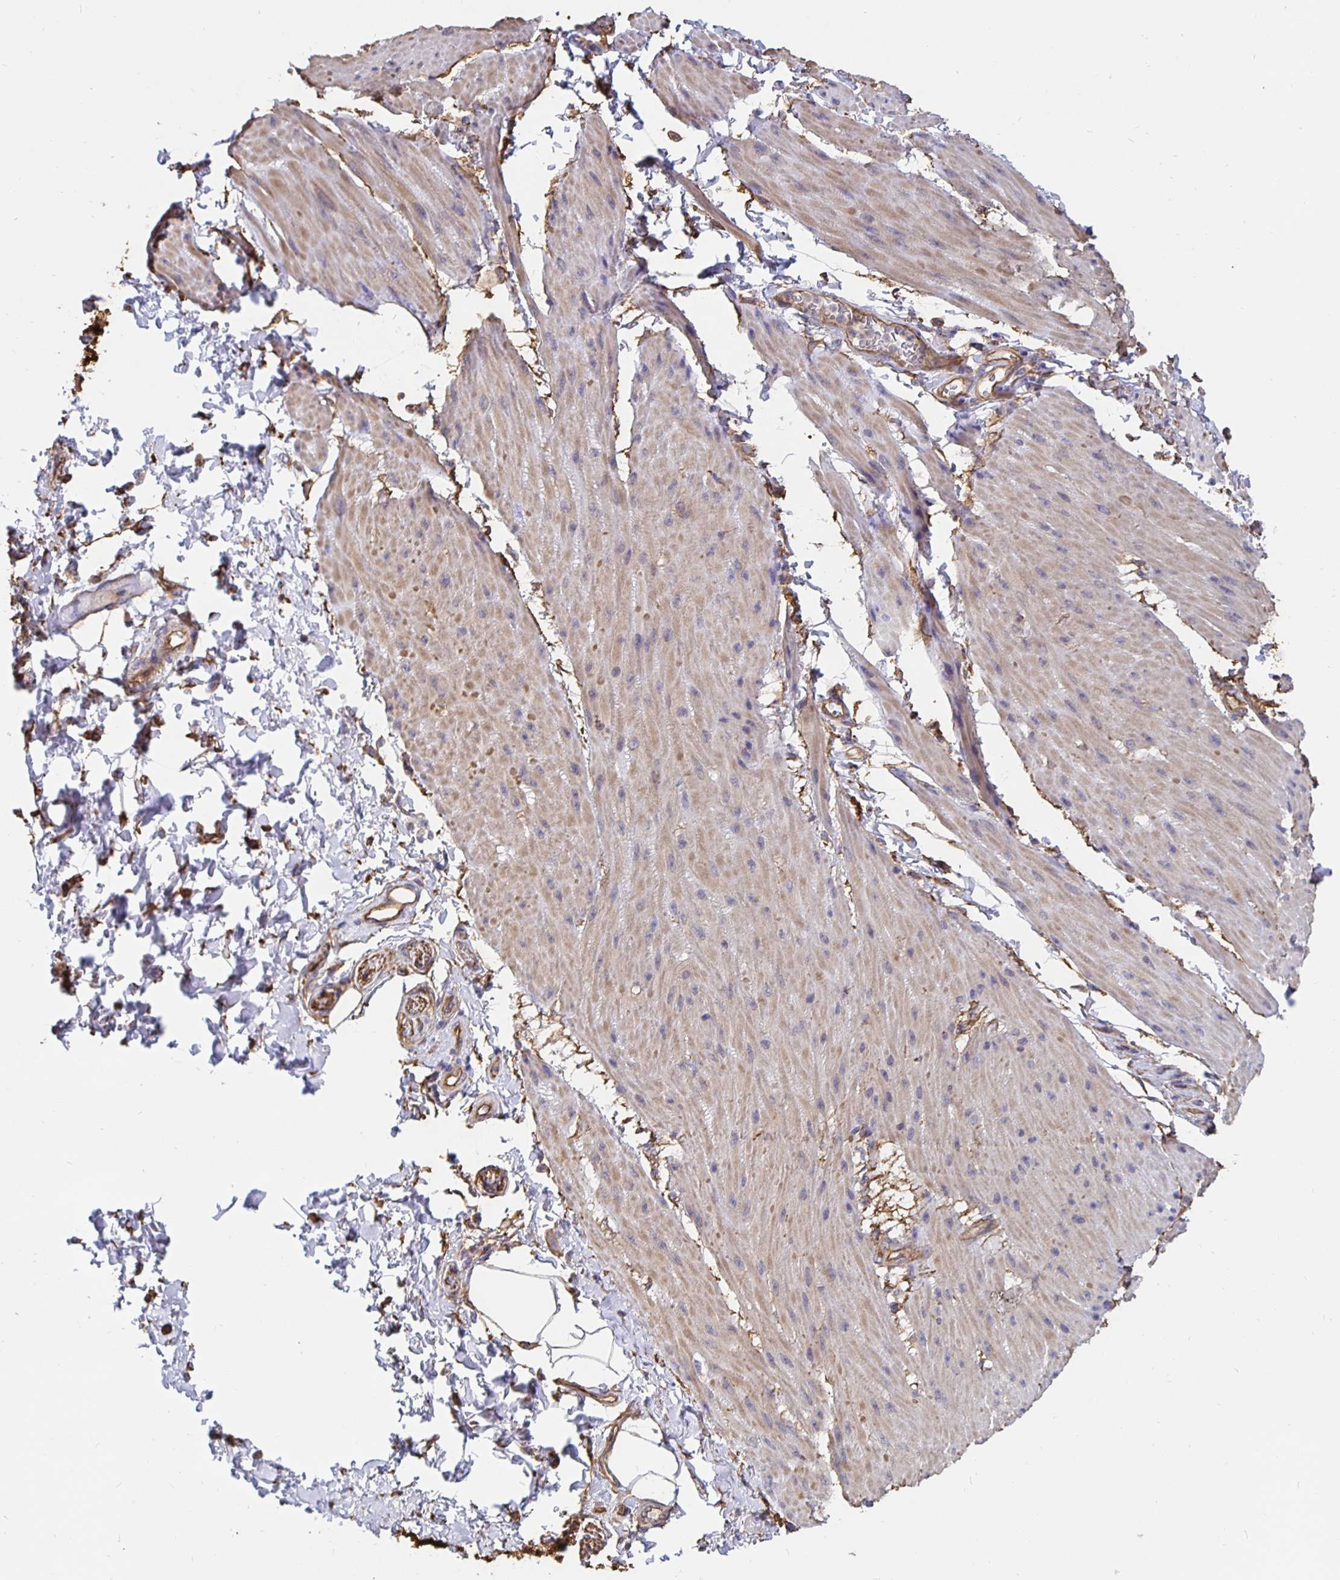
{"staining": {"intensity": "moderate", "quantity": "25%-75%", "location": "cytoplasmic/membranous"}, "tissue": "adipose tissue", "cell_type": "Adipocytes", "image_type": "normal", "snomed": [{"axis": "morphology", "description": "Normal tissue, NOS"}, {"axis": "topography", "description": "Urinary bladder"}, {"axis": "topography", "description": "Peripheral nerve tissue"}], "caption": "A high-resolution image shows IHC staining of benign adipose tissue, which exhibits moderate cytoplasmic/membranous expression in about 25%-75% of adipocytes.", "gene": "ARHGEF39", "patient": {"sex": "female", "age": 60}}